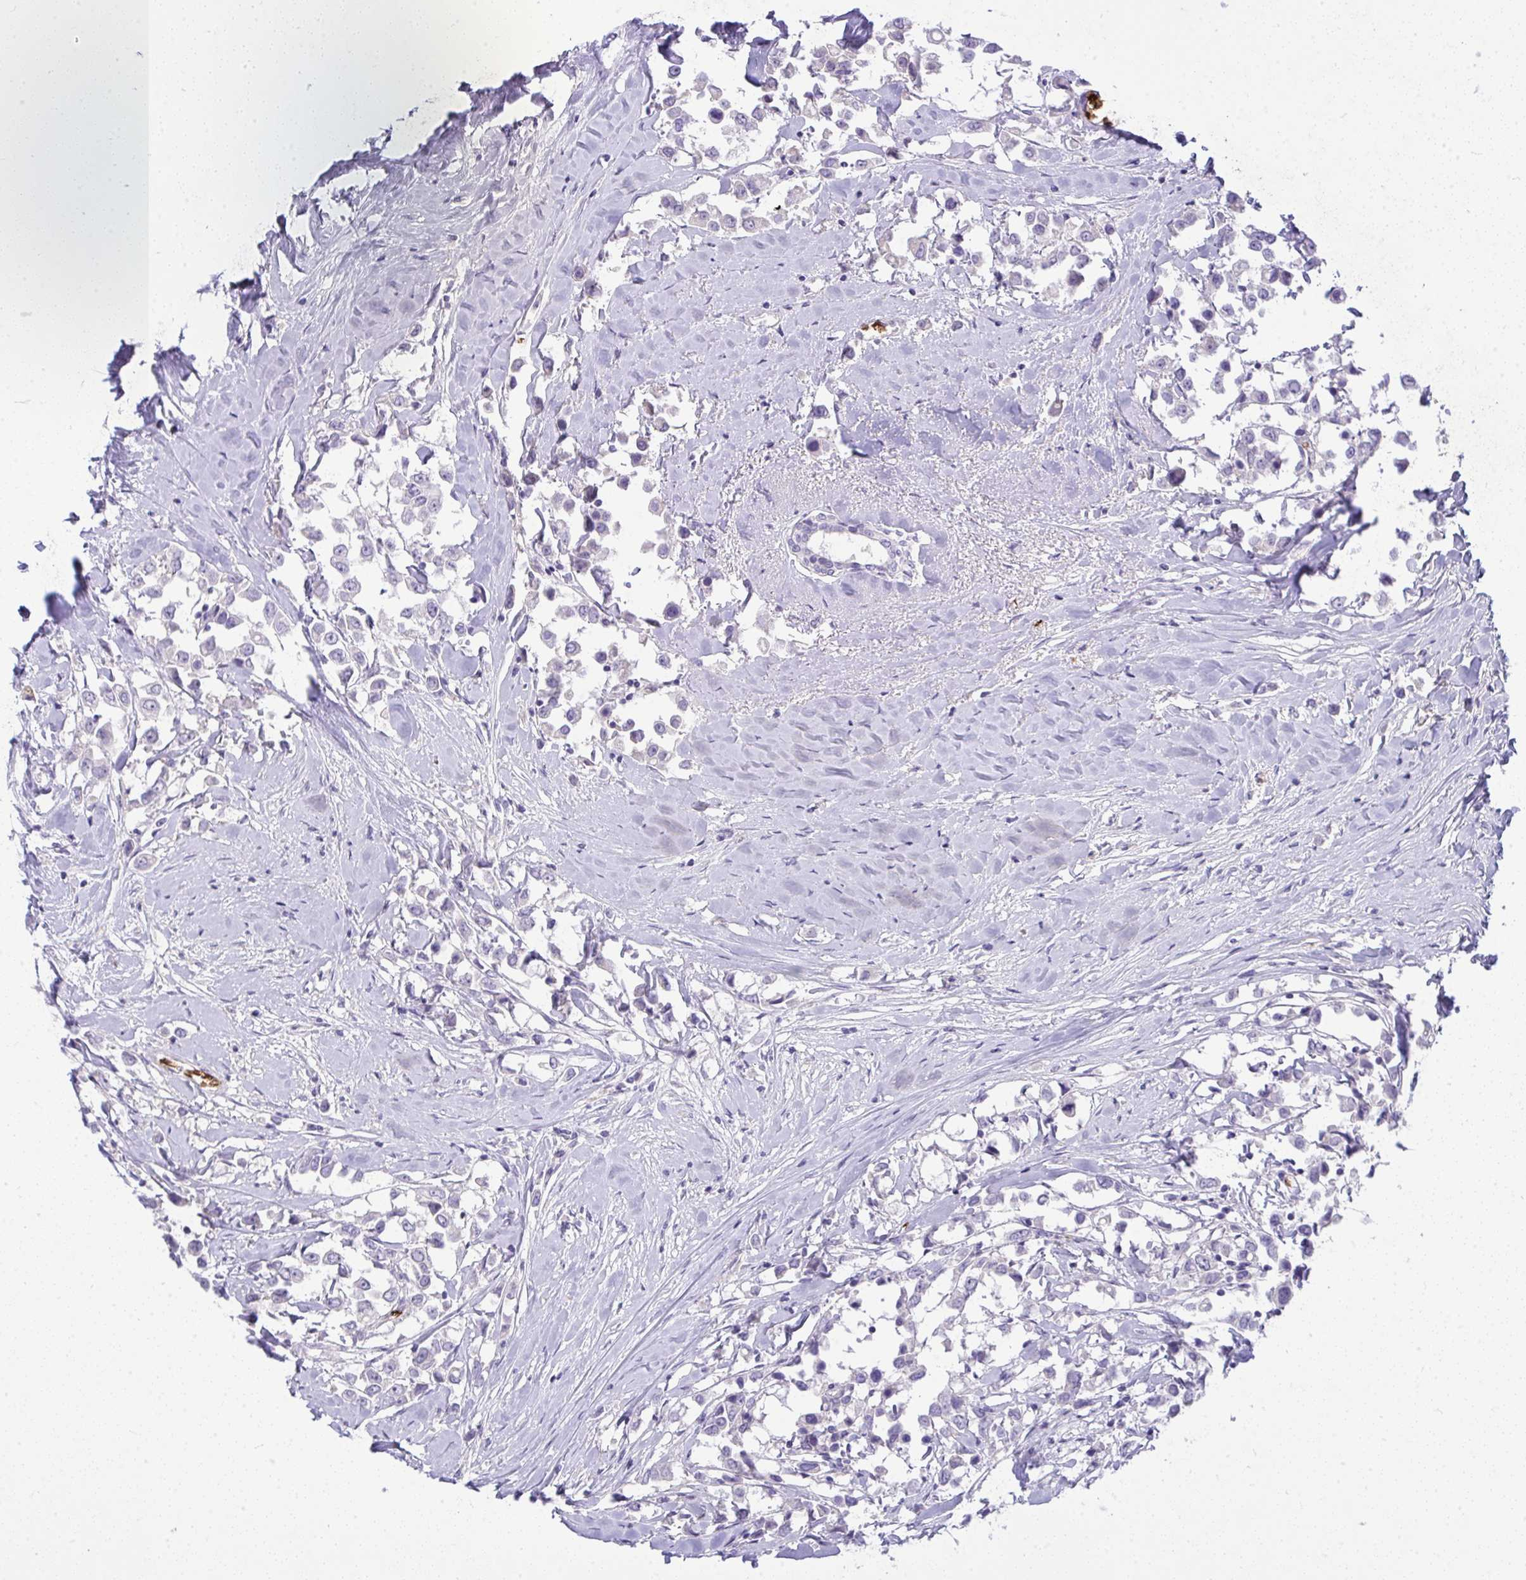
{"staining": {"intensity": "negative", "quantity": "none", "location": "none"}, "tissue": "breast cancer", "cell_type": "Tumor cells", "image_type": "cancer", "snomed": [{"axis": "morphology", "description": "Duct carcinoma"}, {"axis": "topography", "description": "Breast"}], "caption": "A histopathology image of invasive ductal carcinoma (breast) stained for a protein reveals no brown staining in tumor cells.", "gene": "SPTB", "patient": {"sex": "female", "age": 61}}